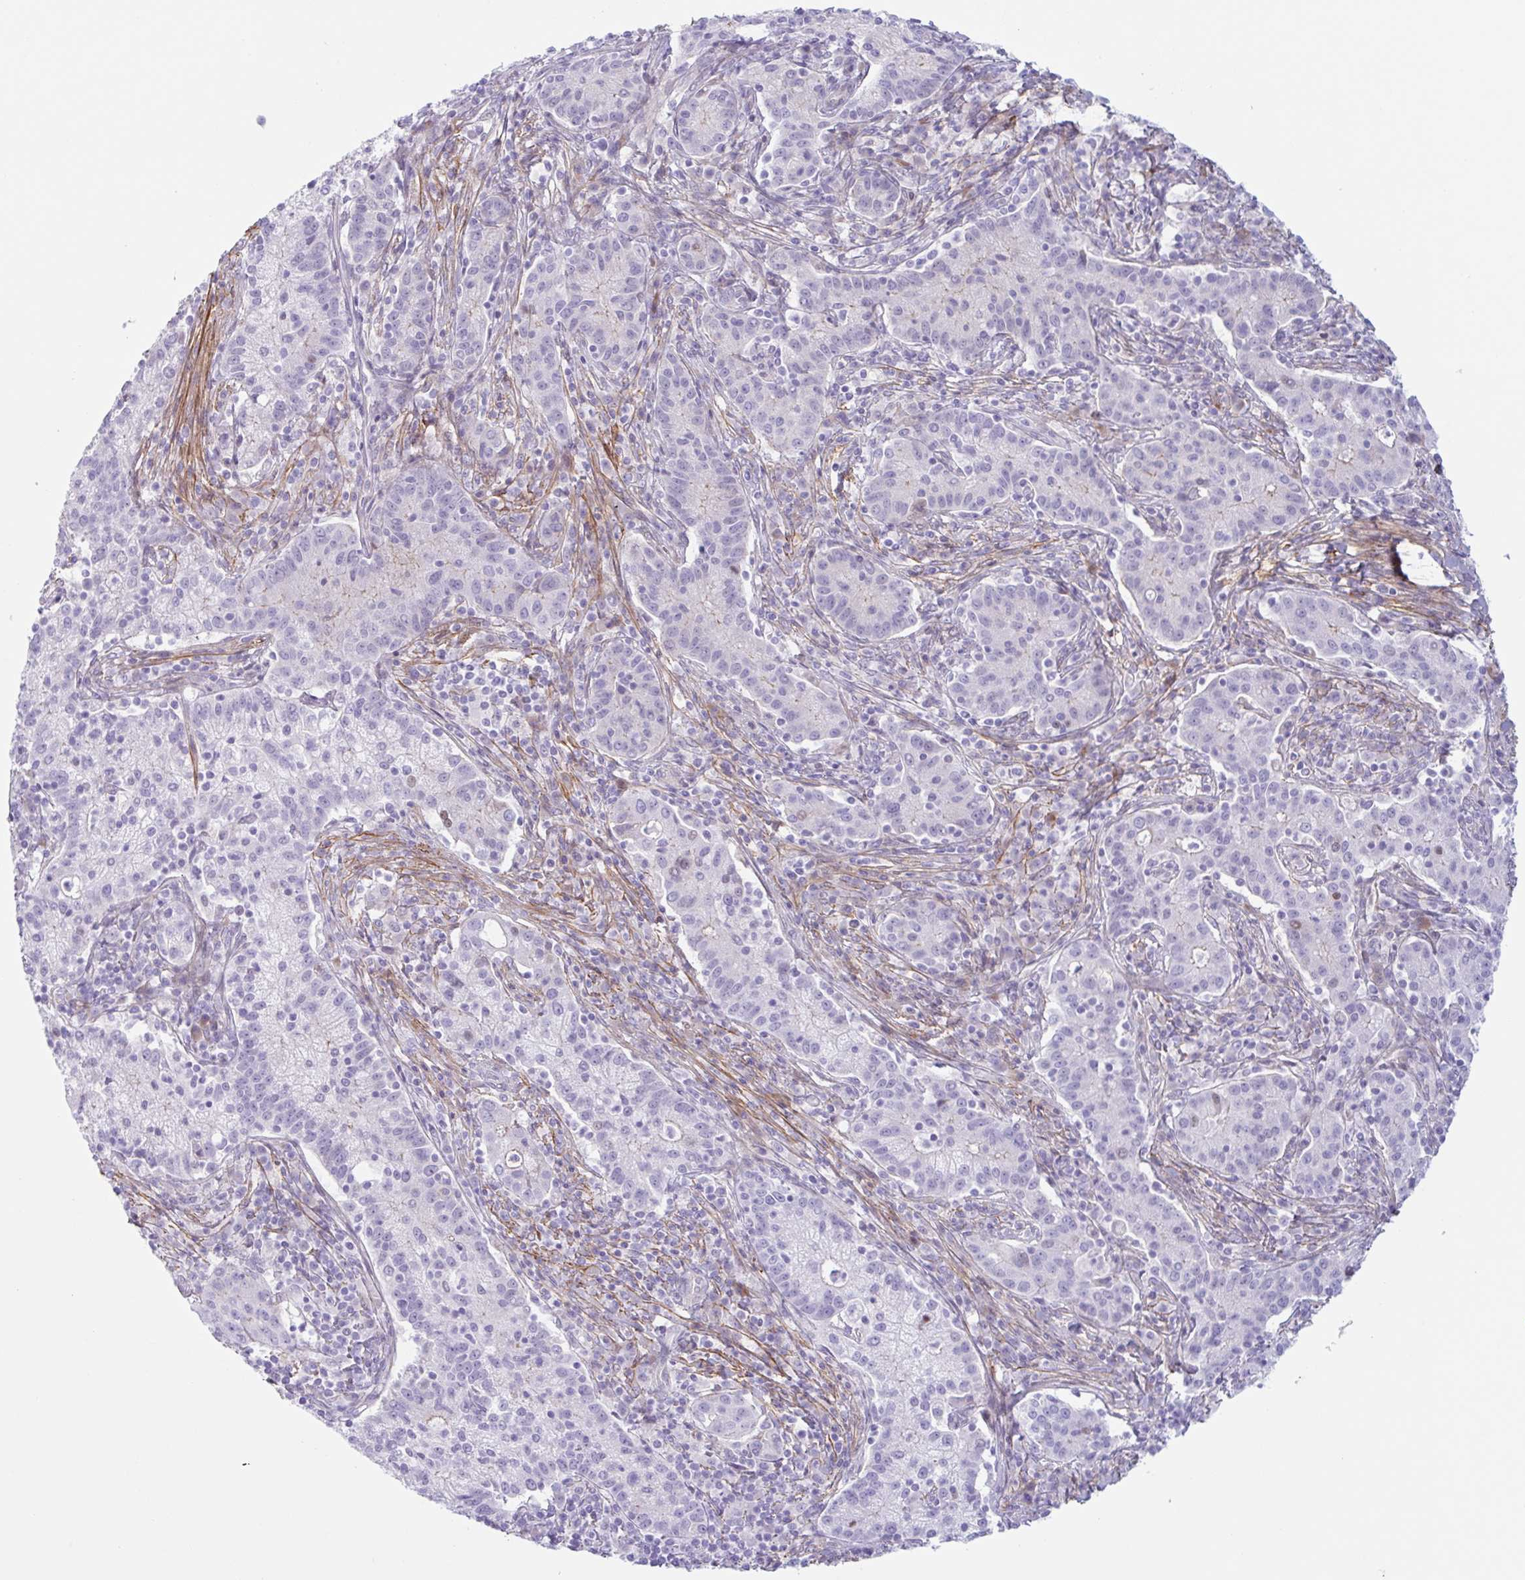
{"staining": {"intensity": "negative", "quantity": "none", "location": "none"}, "tissue": "cervical cancer", "cell_type": "Tumor cells", "image_type": "cancer", "snomed": [{"axis": "morphology", "description": "Normal tissue, NOS"}, {"axis": "morphology", "description": "Adenocarcinoma, NOS"}, {"axis": "topography", "description": "Cervix"}], "caption": "Immunohistochemical staining of human cervical adenocarcinoma shows no significant staining in tumor cells.", "gene": "MYH10", "patient": {"sex": "female", "age": 44}}